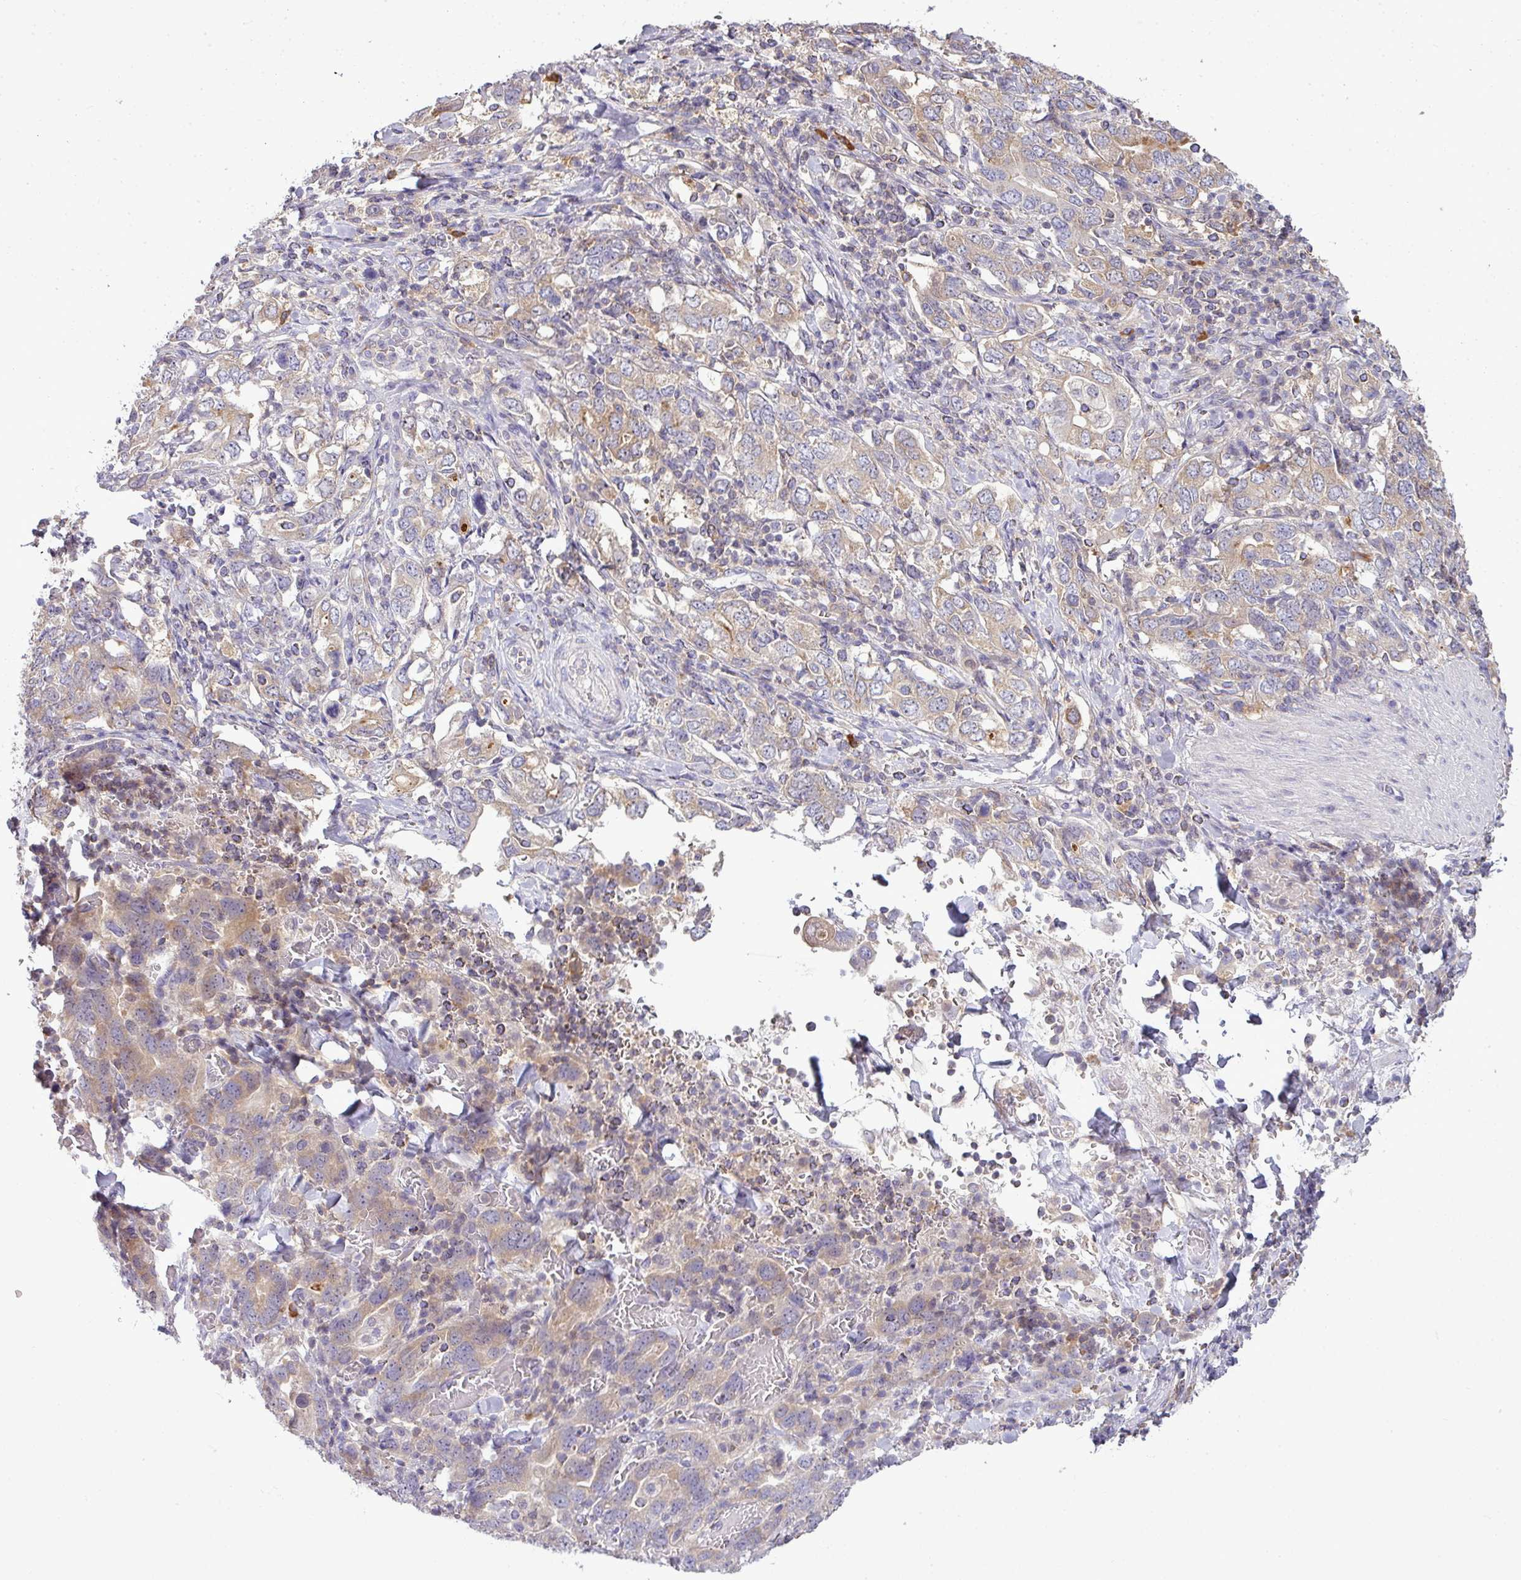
{"staining": {"intensity": "weak", "quantity": ">75%", "location": "cytoplasmic/membranous"}, "tissue": "stomach cancer", "cell_type": "Tumor cells", "image_type": "cancer", "snomed": [{"axis": "morphology", "description": "Adenocarcinoma, NOS"}, {"axis": "topography", "description": "Stomach, upper"}, {"axis": "topography", "description": "Stomach"}], "caption": "Adenocarcinoma (stomach) was stained to show a protein in brown. There is low levels of weak cytoplasmic/membranous positivity in approximately >75% of tumor cells. (Brightfield microscopy of DAB IHC at high magnification).", "gene": "STAT5A", "patient": {"sex": "male", "age": 62}}